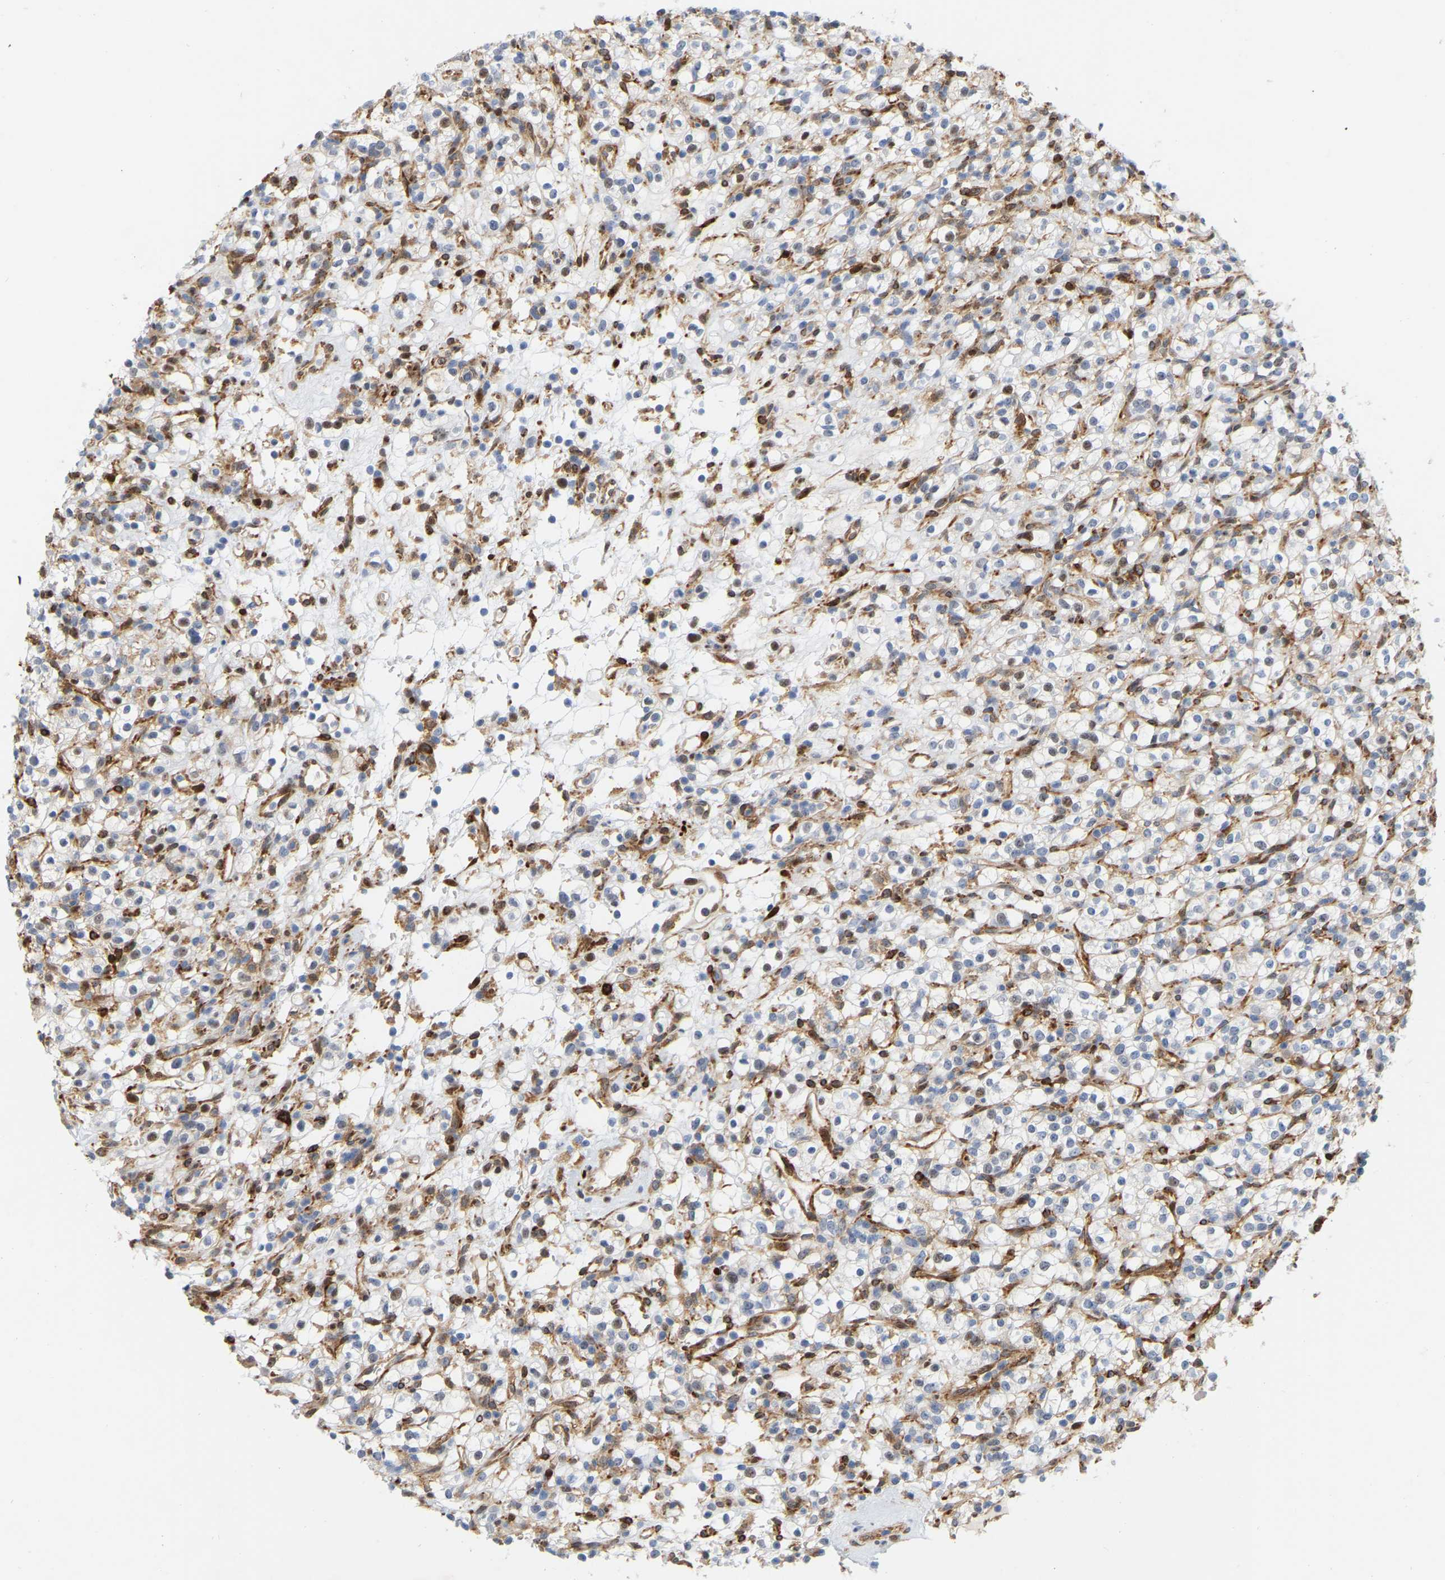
{"staining": {"intensity": "weak", "quantity": "<25%", "location": "cytoplasmic/membranous"}, "tissue": "renal cancer", "cell_type": "Tumor cells", "image_type": "cancer", "snomed": [{"axis": "morphology", "description": "Normal tissue, NOS"}, {"axis": "morphology", "description": "Adenocarcinoma, NOS"}, {"axis": "topography", "description": "Kidney"}], "caption": "The immunohistochemistry micrograph has no significant staining in tumor cells of renal cancer (adenocarcinoma) tissue.", "gene": "RAPH1", "patient": {"sex": "female", "age": 72}}